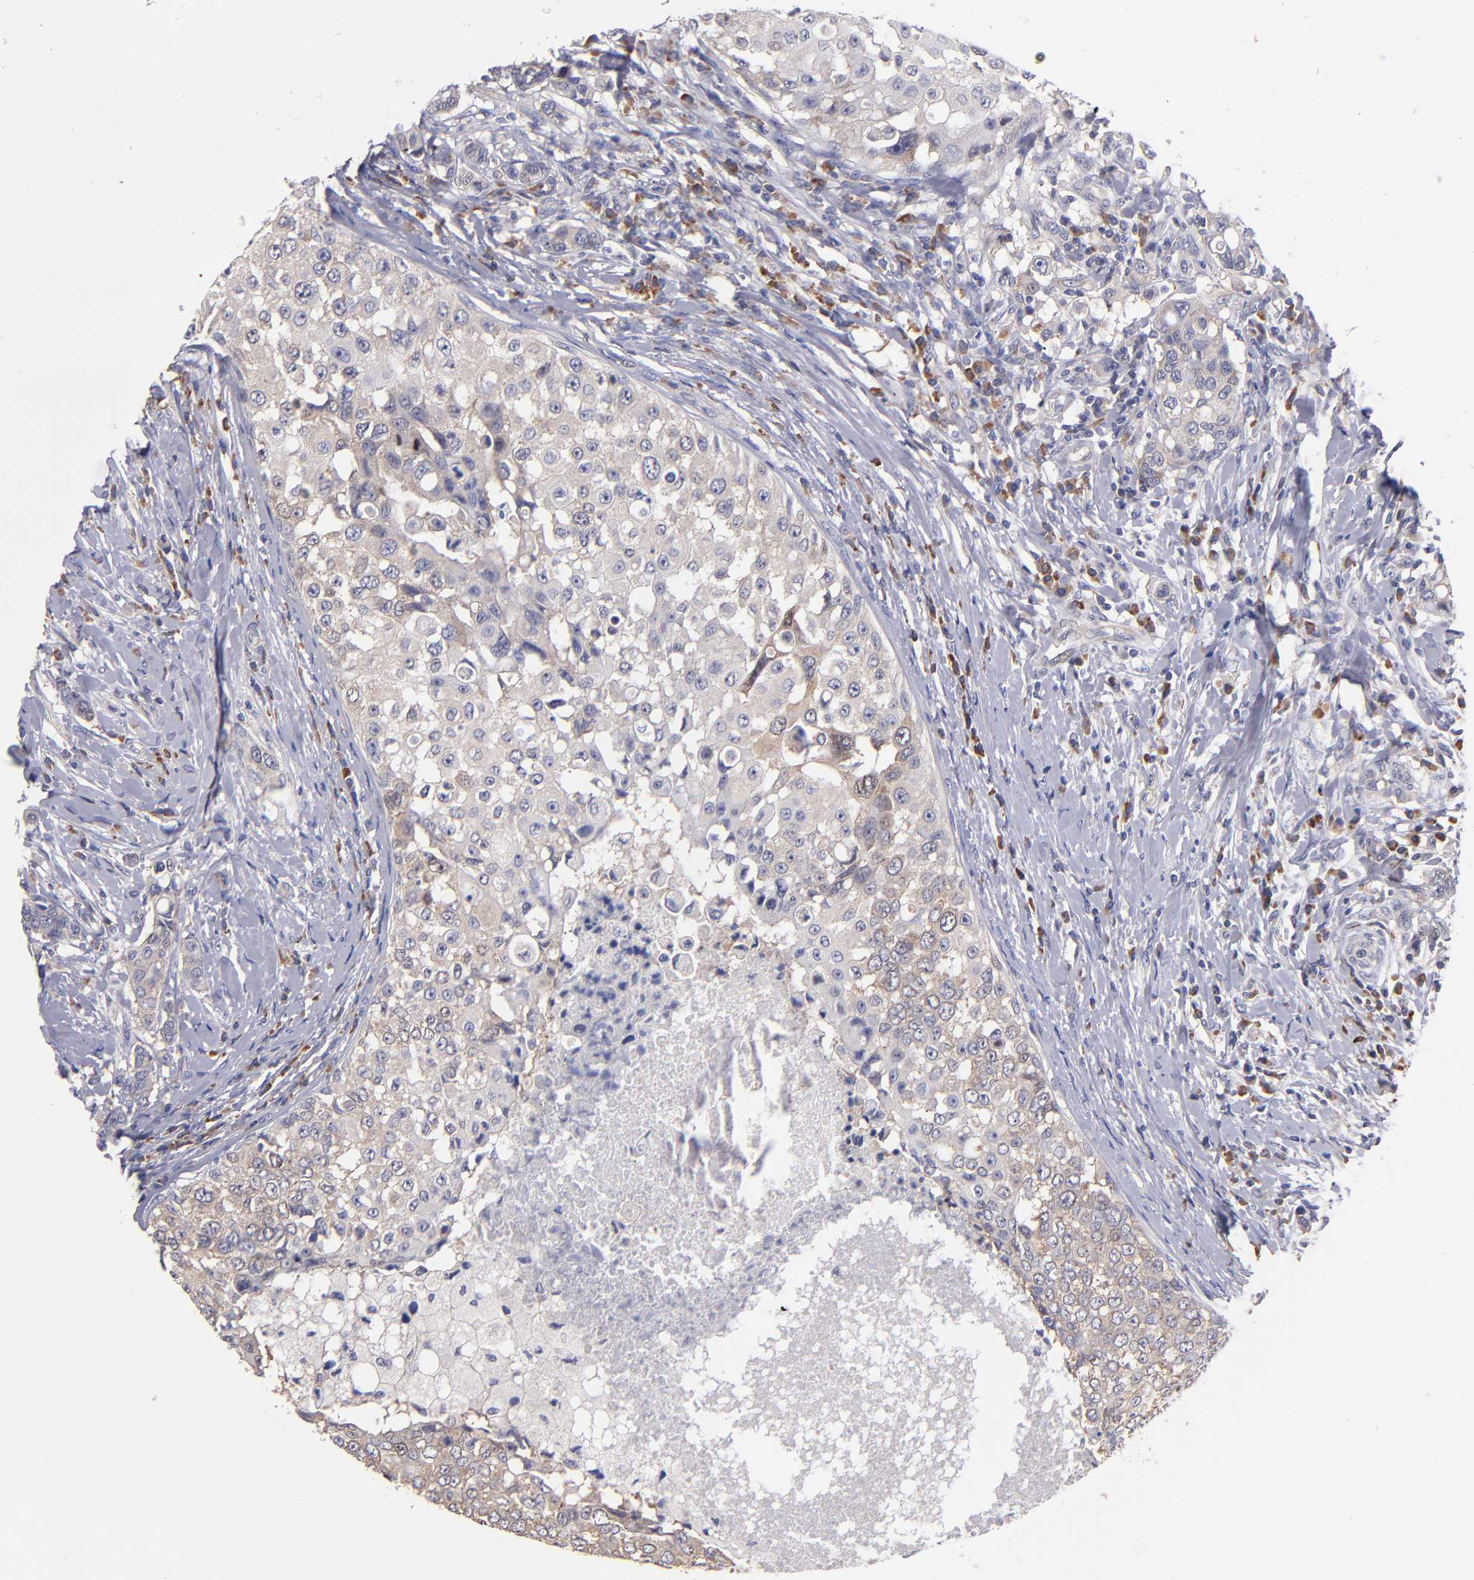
{"staining": {"intensity": "weak", "quantity": ">75%", "location": "cytoplasmic/membranous"}, "tissue": "breast cancer", "cell_type": "Tumor cells", "image_type": "cancer", "snomed": [{"axis": "morphology", "description": "Duct carcinoma"}, {"axis": "topography", "description": "Breast"}], "caption": "Breast cancer stained with a brown dye shows weak cytoplasmic/membranous positive staining in approximately >75% of tumor cells.", "gene": "EIF3L", "patient": {"sex": "female", "age": 27}}